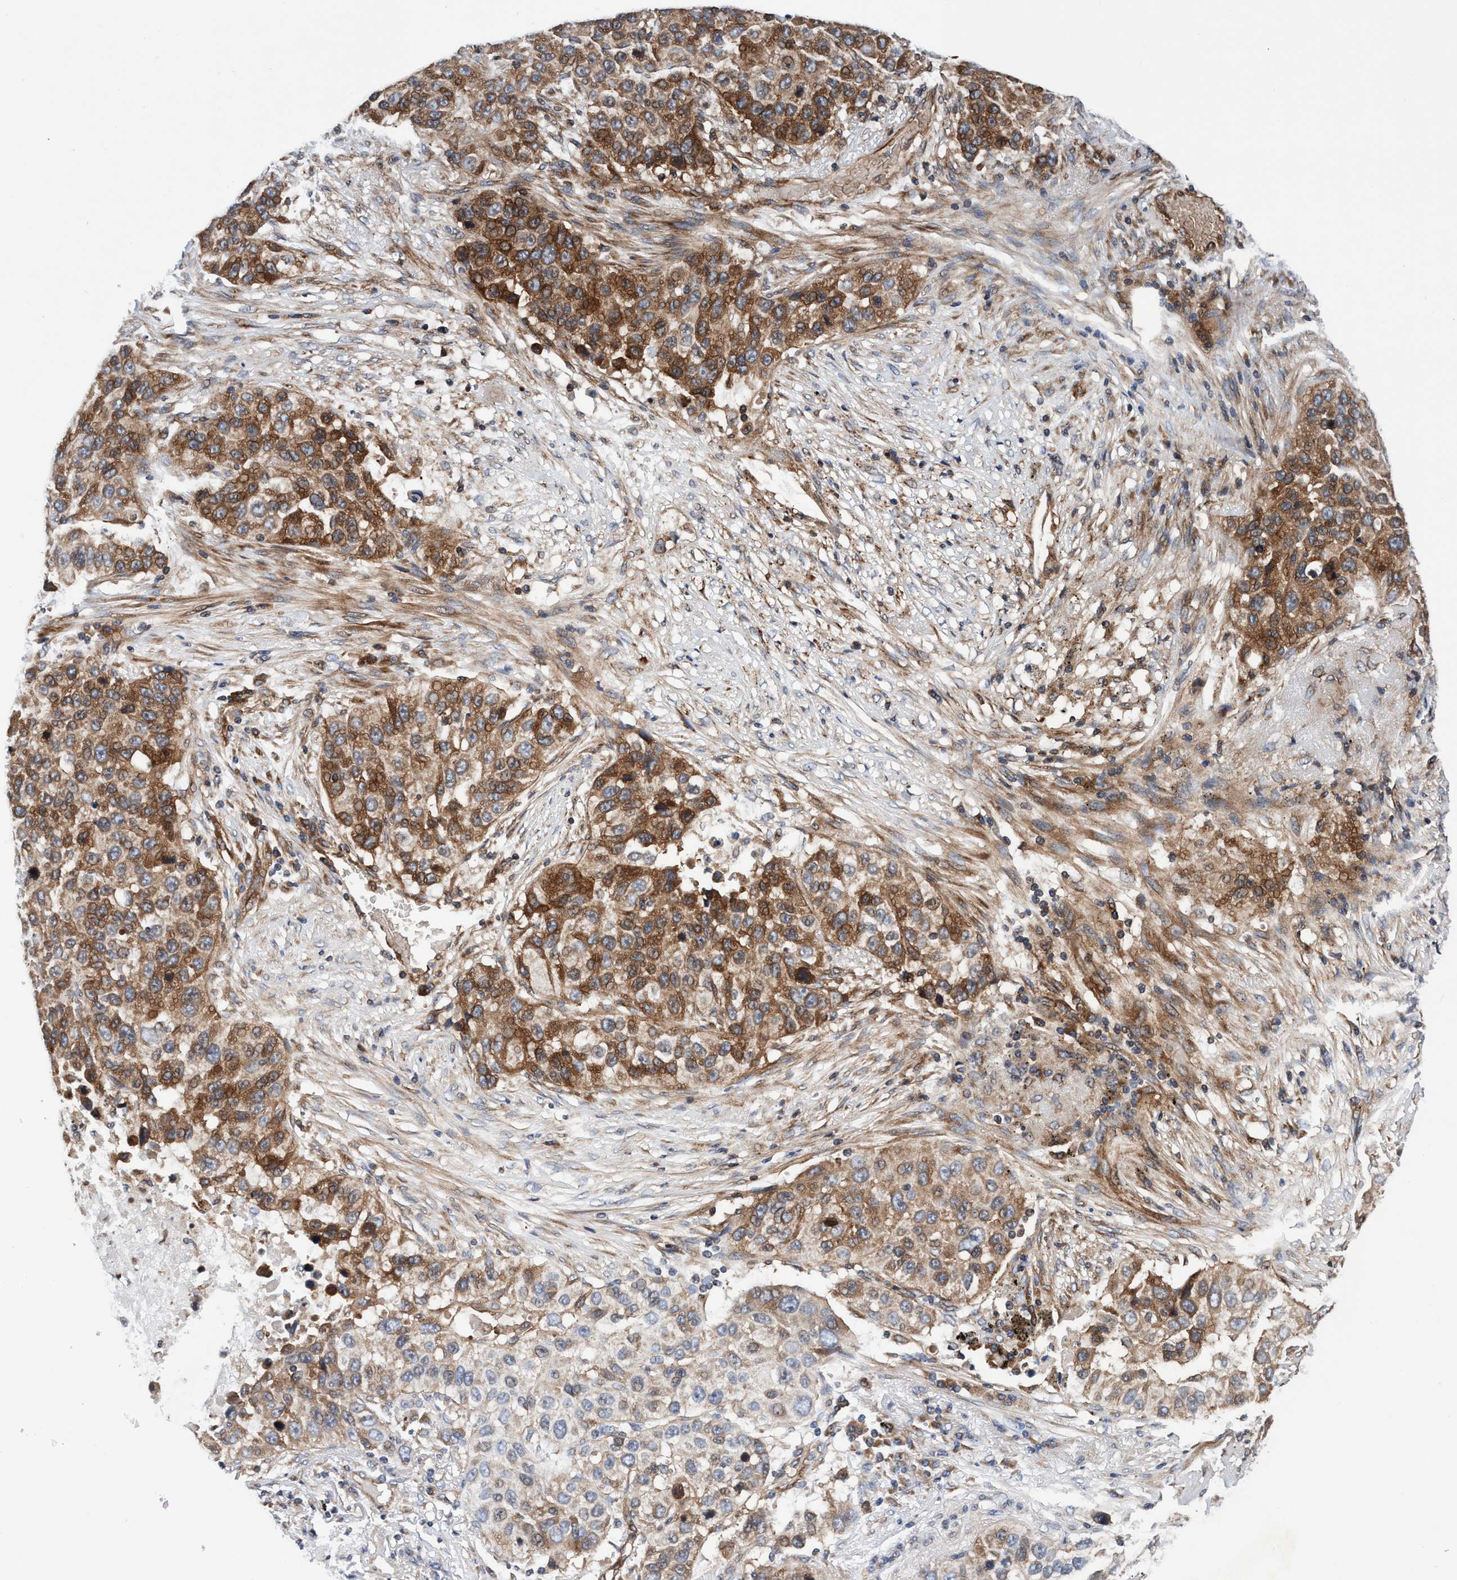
{"staining": {"intensity": "moderate", "quantity": ">75%", "location": "cytoplasmic/membranous"}, "tissue": "lung cancer", "cell_type": "Tumor cells", "image_type": "cancer", "snomed": [{"axis": "morphology", "description": "Squamous cell carcinoma, NOS"}, {"axis": "topography", "description": "Lung"}], "caption": "Protein expression analysis of lung cancer reveals moderate cytoplasmic/membranous positivity in approximately >75% of tumor cells.", "gene": "MCM3AP", "patient": {"sex": "male", "age": 57}}